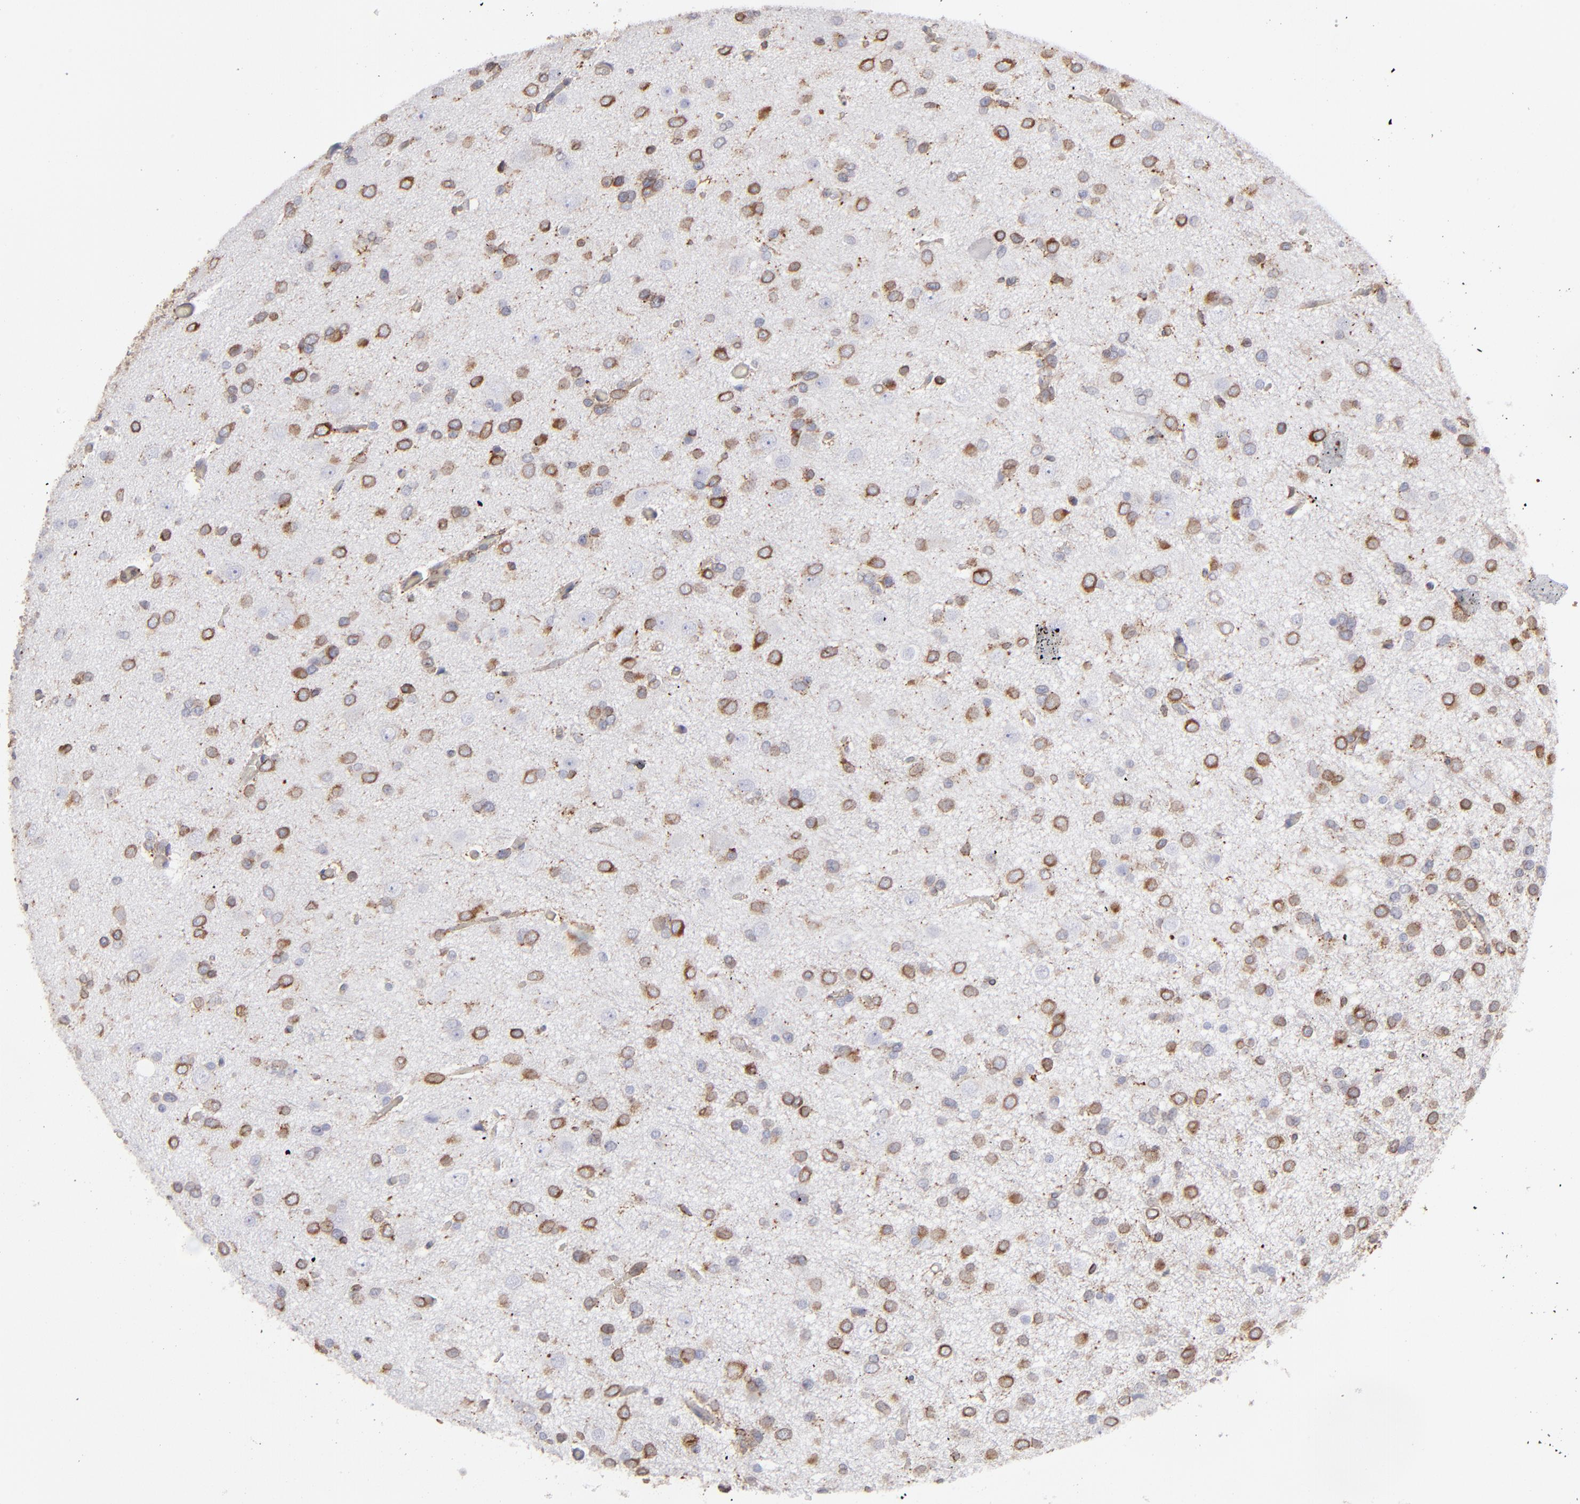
{"staining": {"intensity": "strong", "quantity": ">75%", "location": "cytoplasmic/membranous"}, "tissue": "glioma", "cell_type": "Tumor cells", "image_type": "cancer", "snomed": [{"axis": "morphology", "description": "Glioma, malignant, Low grade"}, {"axis": "topography", "description": "Brain"}], "caption": "Malignant low-grade glioma stained for a protein exhibits strong cytoplasmic/membranous positivity in tumor cells.", "gene": "TMX1", "patient": {"sex": "male", "age": 42}}